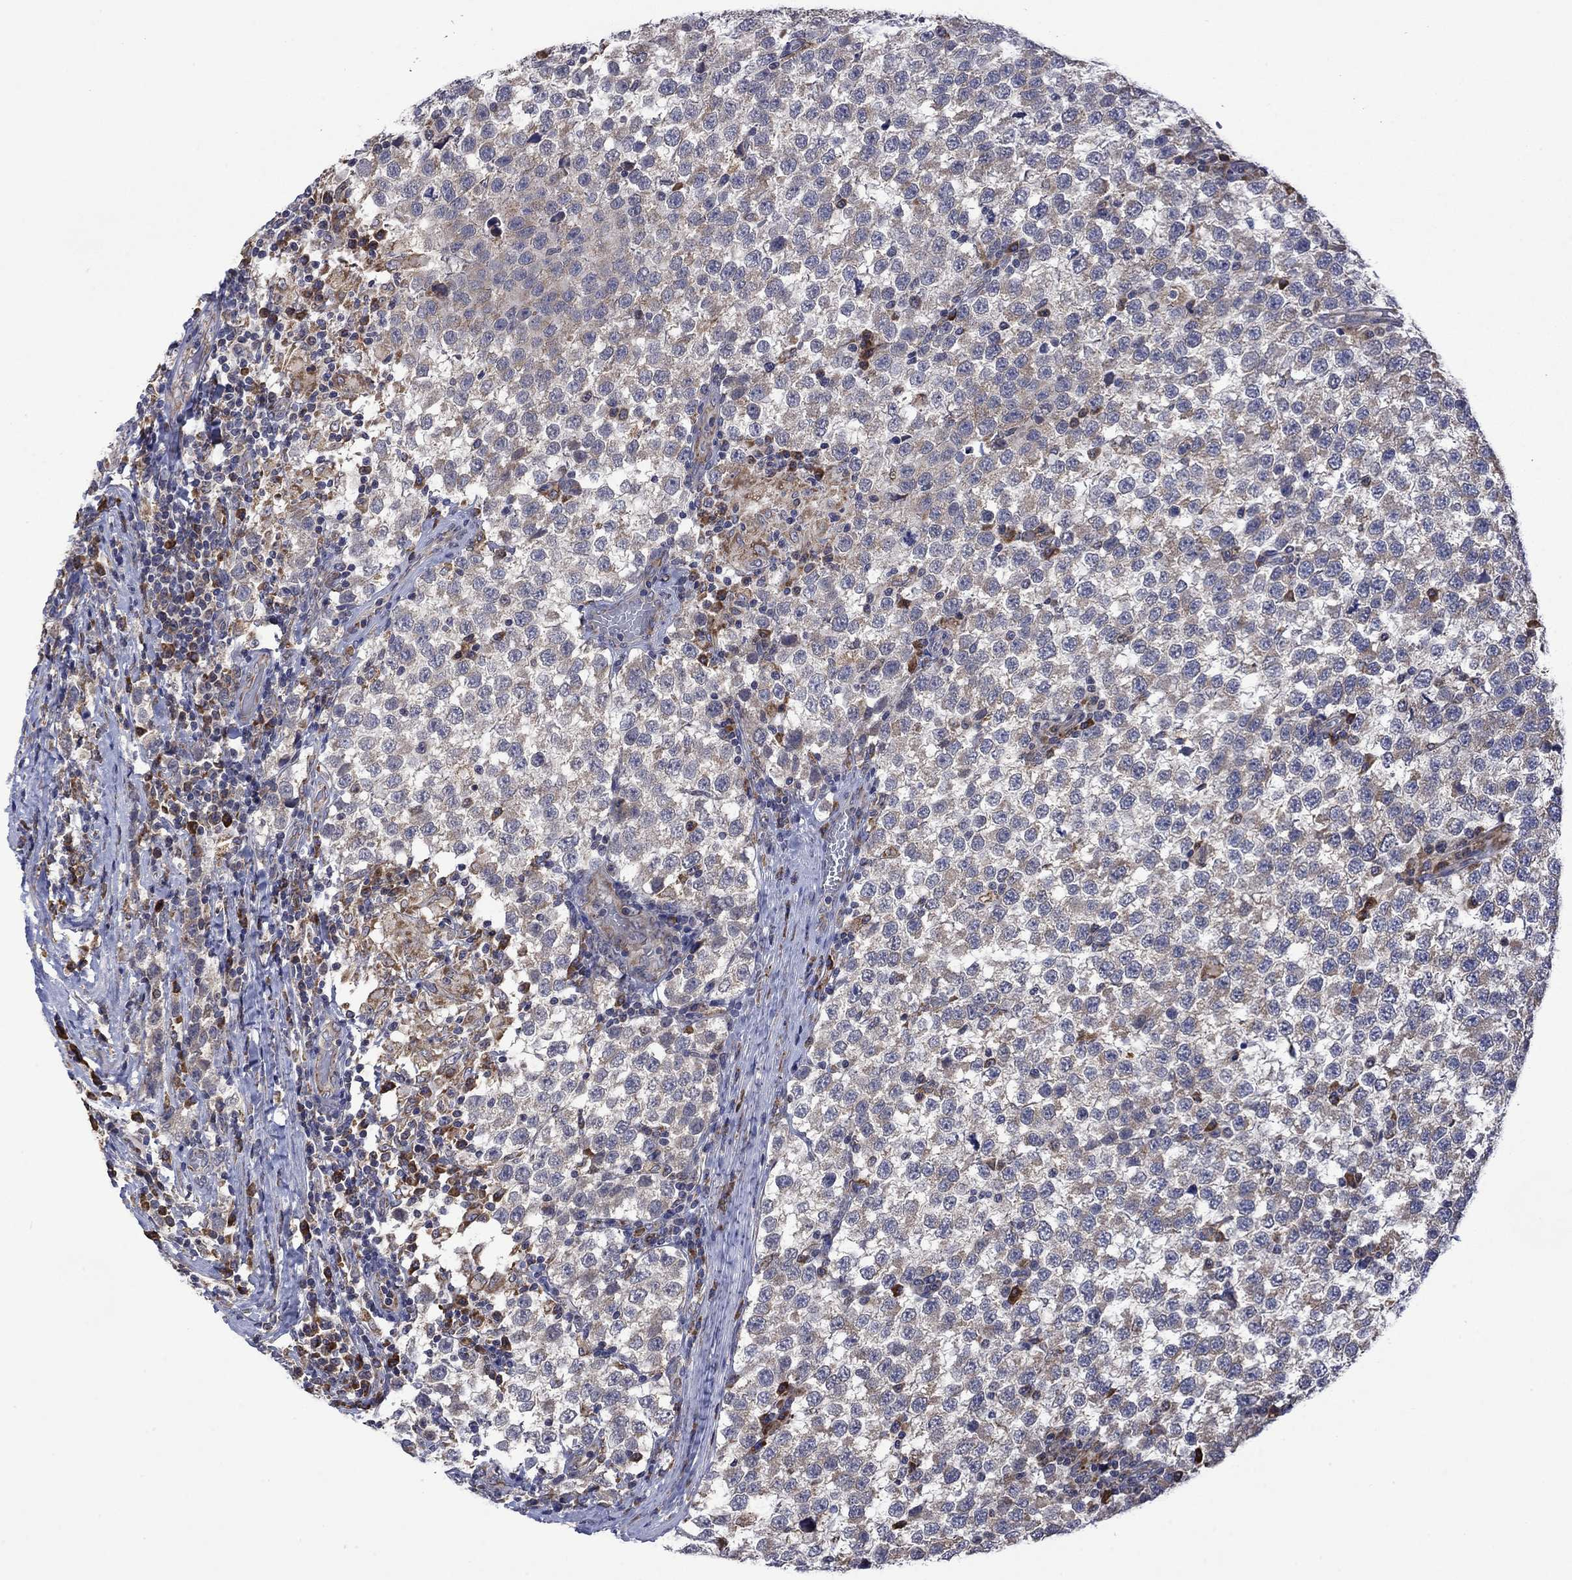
{"staining": {"intensity": "weak", "quantity": "<25%", "location": "cytoplasmic/membranous"}, "tissue": "testis cancer", "cell_type": "Tumor cells", "image_type": "cancer", "snomed": [{"axis": "morphology", "description": "Seminoma, NOS"}, {"axis": "topography", "description": "Testis"}], "caption": "Immunohistochemistry (IHC) of testis cancer demonstrates no expression in tumor cells.", "gene": "FURIN", "patient": {"sex": "male", "age": 34}}